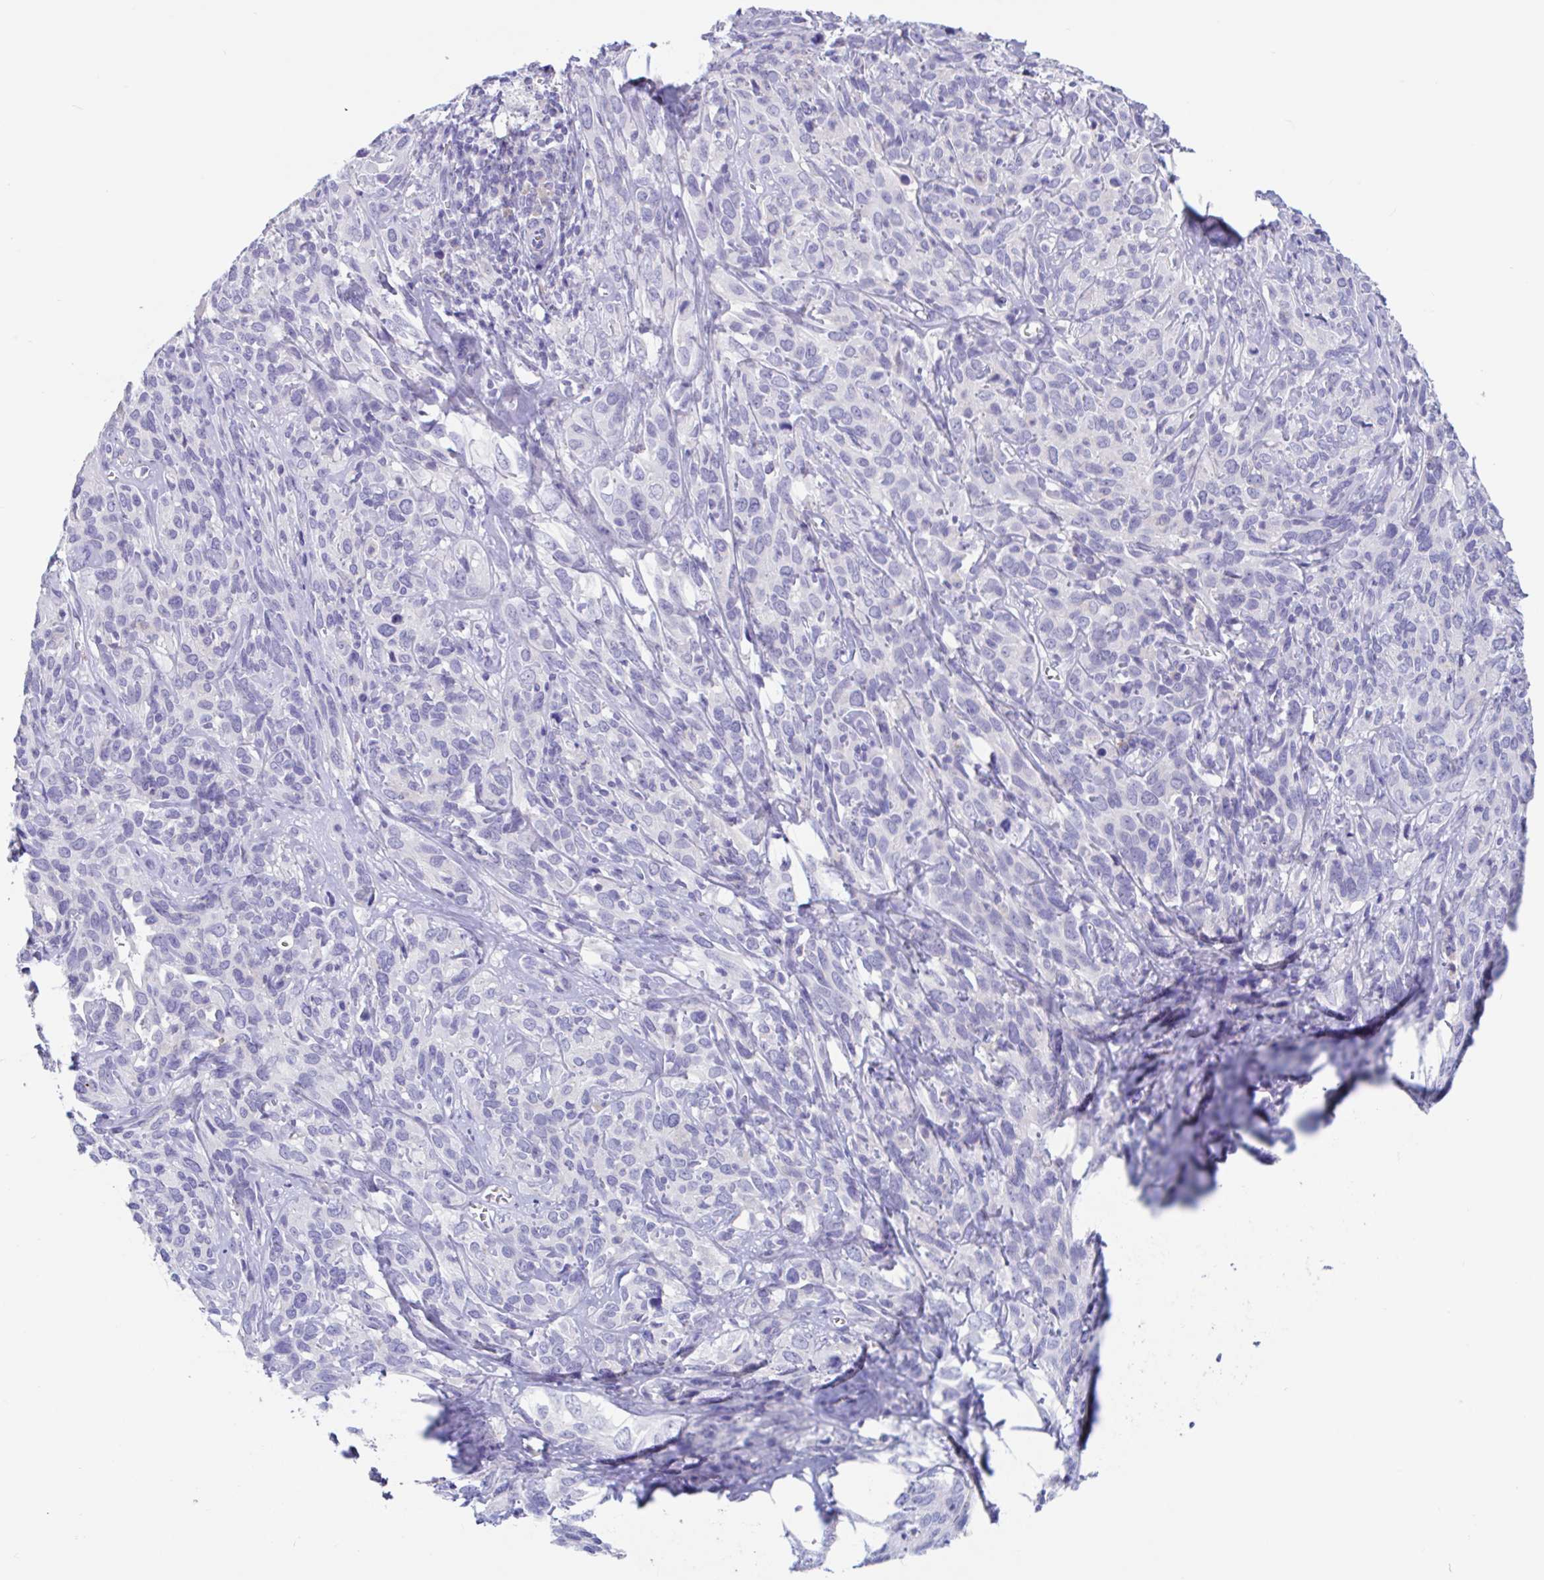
{"staining": {"intensity": "negative", "quantity": "none", "location": "none"}, "tissue": "cervical cancer", "cell_type": "Tumor cells", "image_type": "cancer", "snomed": [{"axis": "morphology", "description": "Normal tissue, NOS"}, {"axis": "morphology", "description": "Squamous cell carcinoma, NOS"}, {"axis": "topography", "description": "Cervix"}], "caption": "This histopathology image is of squamous cell carcinoma (cervical) stained with immunohistochemistry to label a protein in brown with the nuclei are counter-stained blue. There is no staining in tumor cells.", "gene": "ZNHIT2", "patient": {"sex": "female", "age": 51}}